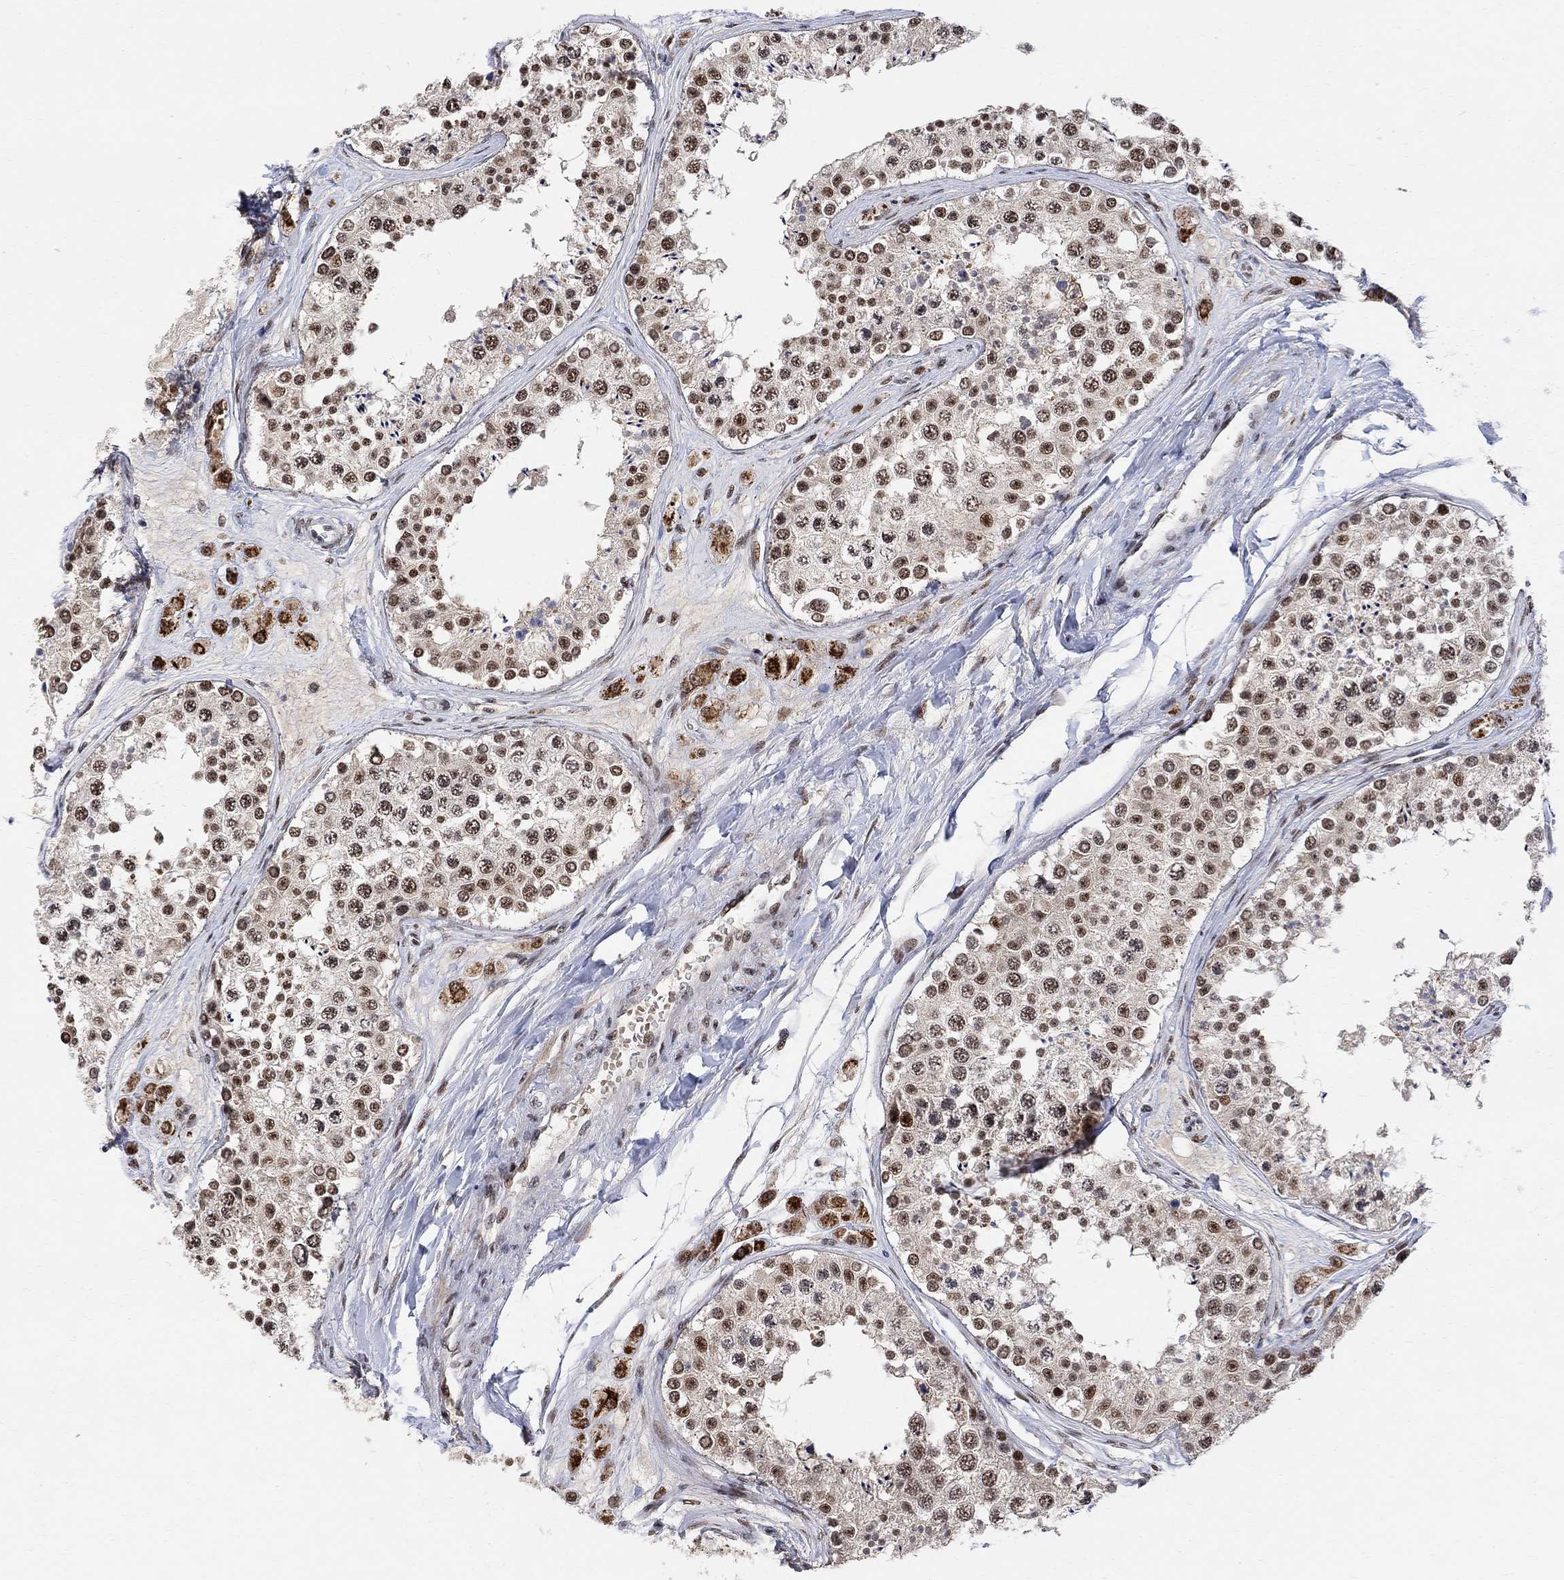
{"staining": {"intensity": "moderate", "quantity": "25%-75%", "location": "nuclear"}, "tissue": "testis", "cell_type": "Cells in seminiferous ducts", "image_type": "normal", "snomed": [{"axis": "morphology", "description": "Normal tissue, NOS"}, {"axis": "topography", "description": "Testis"}], "caption": "Cells in seminiferous ducts exhibit moderate nuclear positivity in about 25%-75% of cells in normal testis.", "gene": "E4F1", "patient": {"sex": "male", "age": 25}}